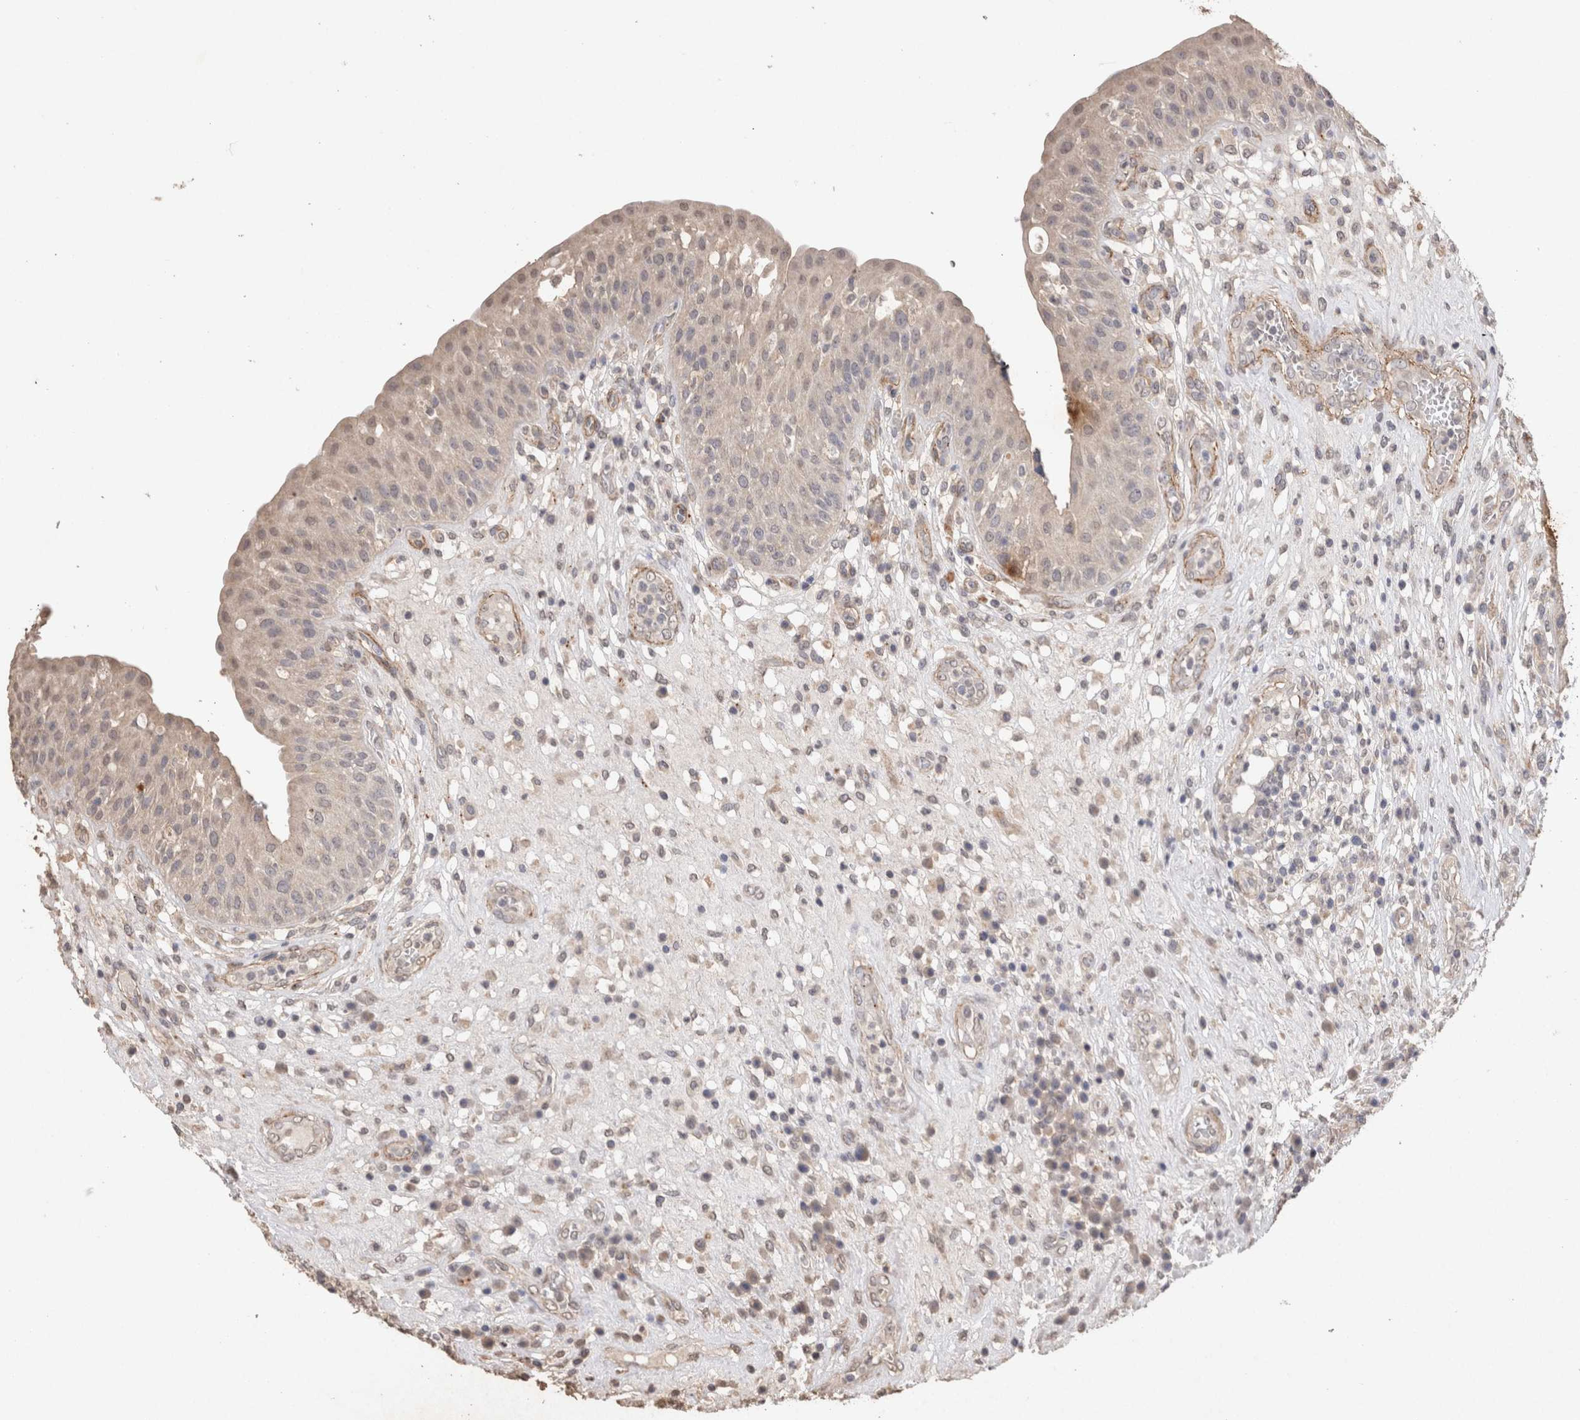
{"staining": {"intensity": "weak", "quantity": "25%-75%", "location": "cytoplasmic/membranous"}, "tissue": "urinary bladder", "cell_type": "Urothelial cells", "image_type": "normal", "snomed": [{"axis": "morphology", "description": "Normal tissue, NOS"}, {"axis": "topography", "description": "Urinary bladder"}], "caption": "Immunohistochemistry of benign urinary bladder demonstrates low levels of weak cytoplasmic/membranous staining in about 25%-75% of urothelial cells.", "gene": "CDH6", "patient": {"sex": "female", "age": 62}}